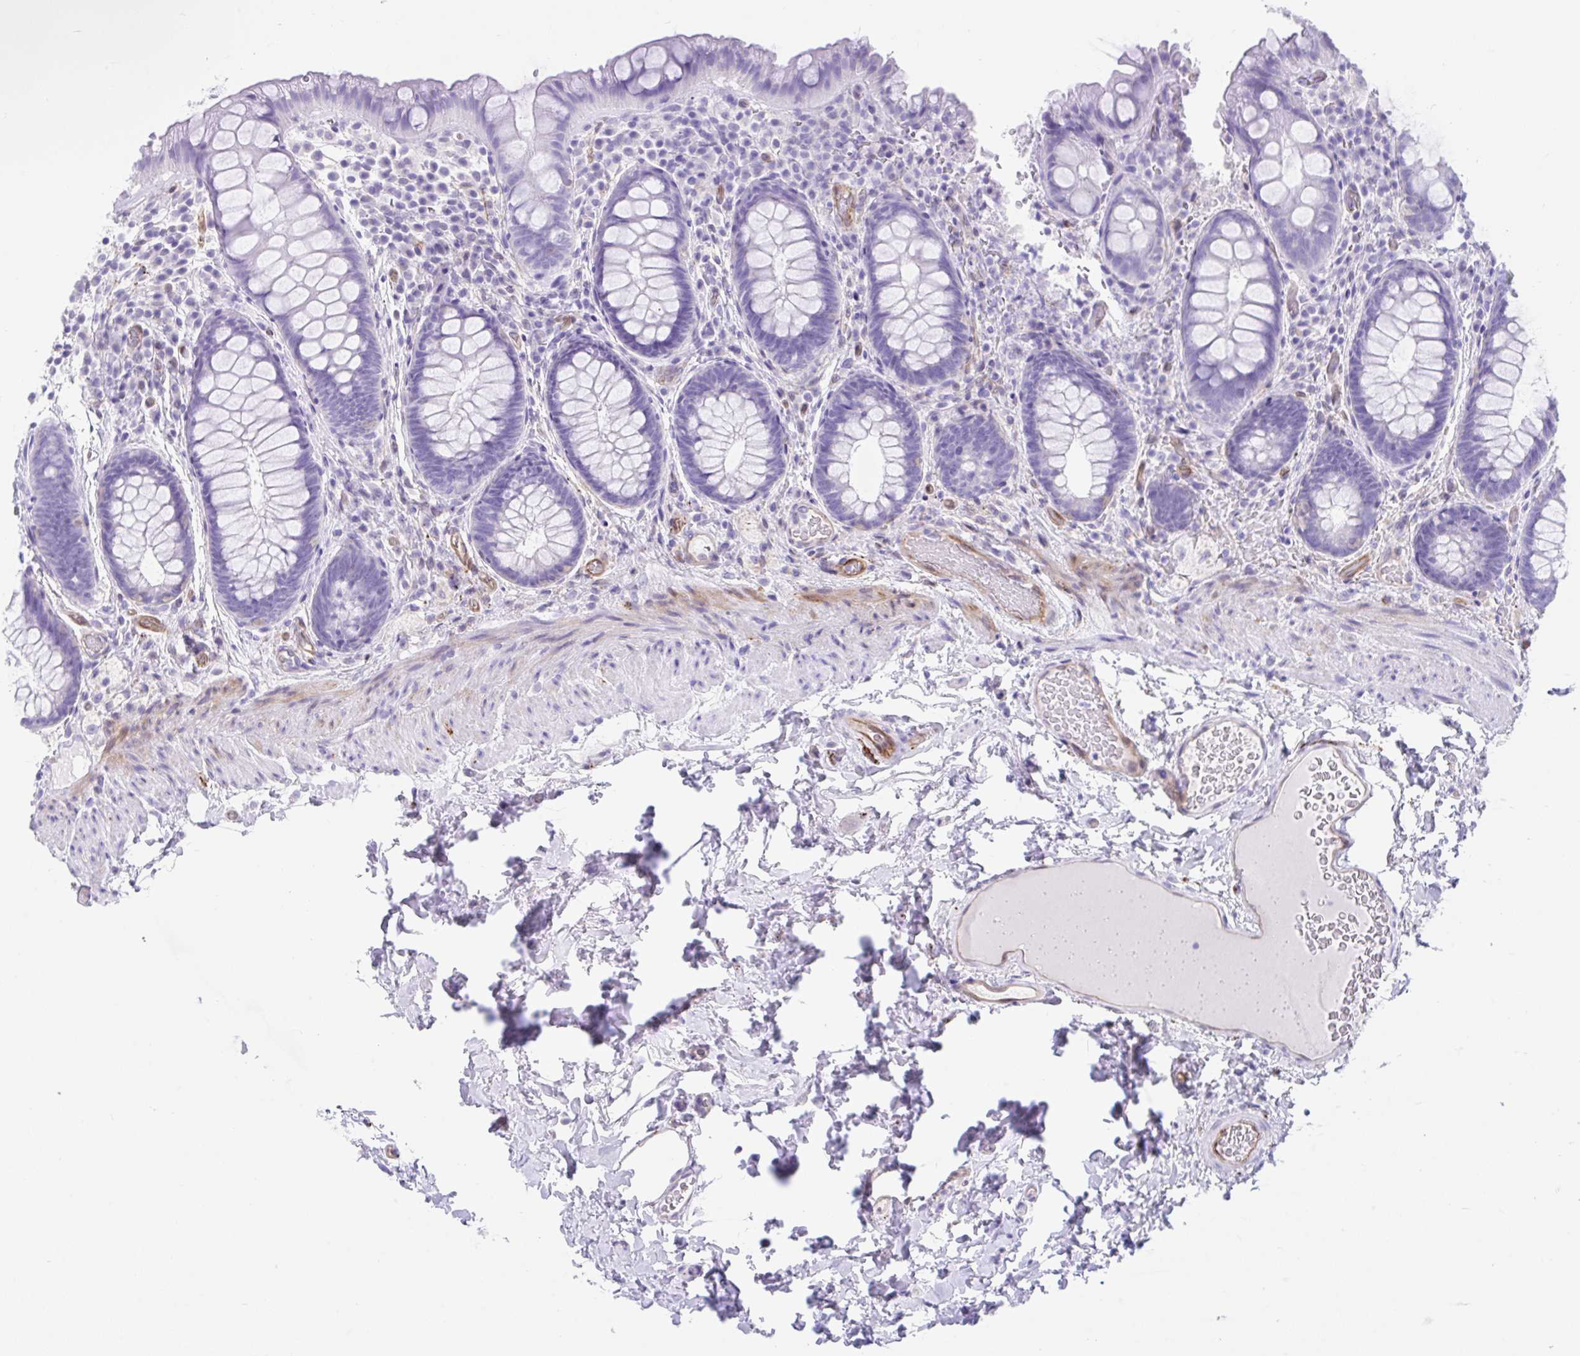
{"staining": {"intensity": "negative", "quantity": "none", "location": "none"}, "tissue": "rectum", "cell_type": "Glandular cells", "image_type": "normal", "snomed": [{"axis": "morphology", "description": "Normal tissue, NOS"}, {"axis": "topography", "description": "Rectum"}], "caption": "IHC histopathology image of normal rectum: rectum stained with DAB (3,3'-diaminobenzidine) exhibits no significant protein expression in glandular cells. Brightfield microscopy of immunohistochemistry stained with DAB (brown) and hematoxylin (blue), captured at high magnification.", "gene": "FAM107A", "patient": {"sex": "female", "age": 69}}